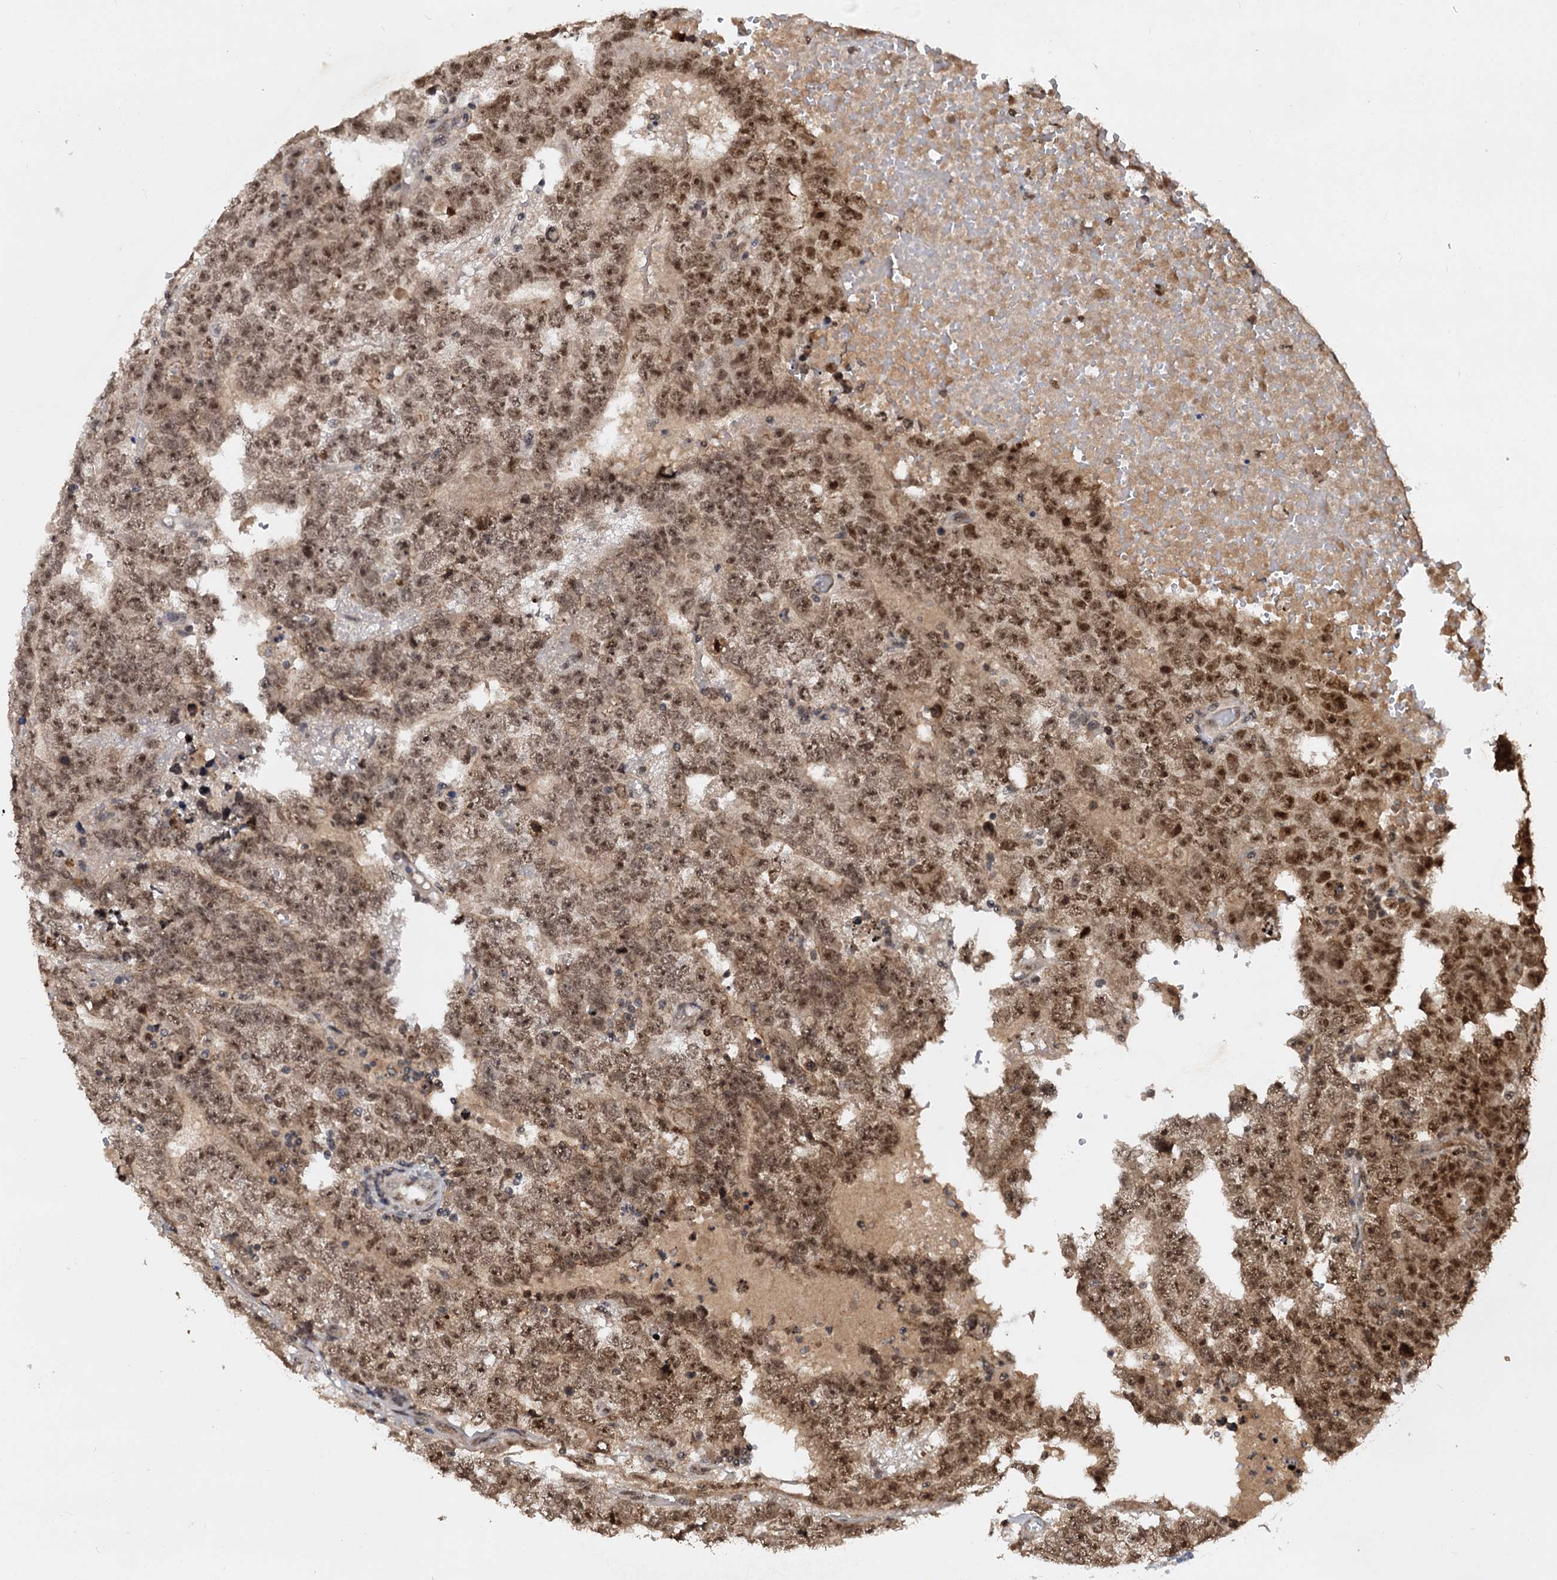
{"staining": {"intensity": "moderate", "quantity": ">75%", "location": "nuclear"}, "tissue": "testis cancer", "cell_type": "Tumor cells", "image_type": "cancer", "snomed": [{"axis": "morphology", "description": "Carcinoma, Embryonal, NOS"}, {"axis": "topography", "description": "Testis"}], "caption": "Protein staining by immunohistochemistry displays moderate nuclear positivity in about >75% of tumor cells in testis cancer. (DAB = brown stain, brightfield microscopy at high magnification).", "gene": "FAM216B", "patient": {"sex": "male", "age": 25}}